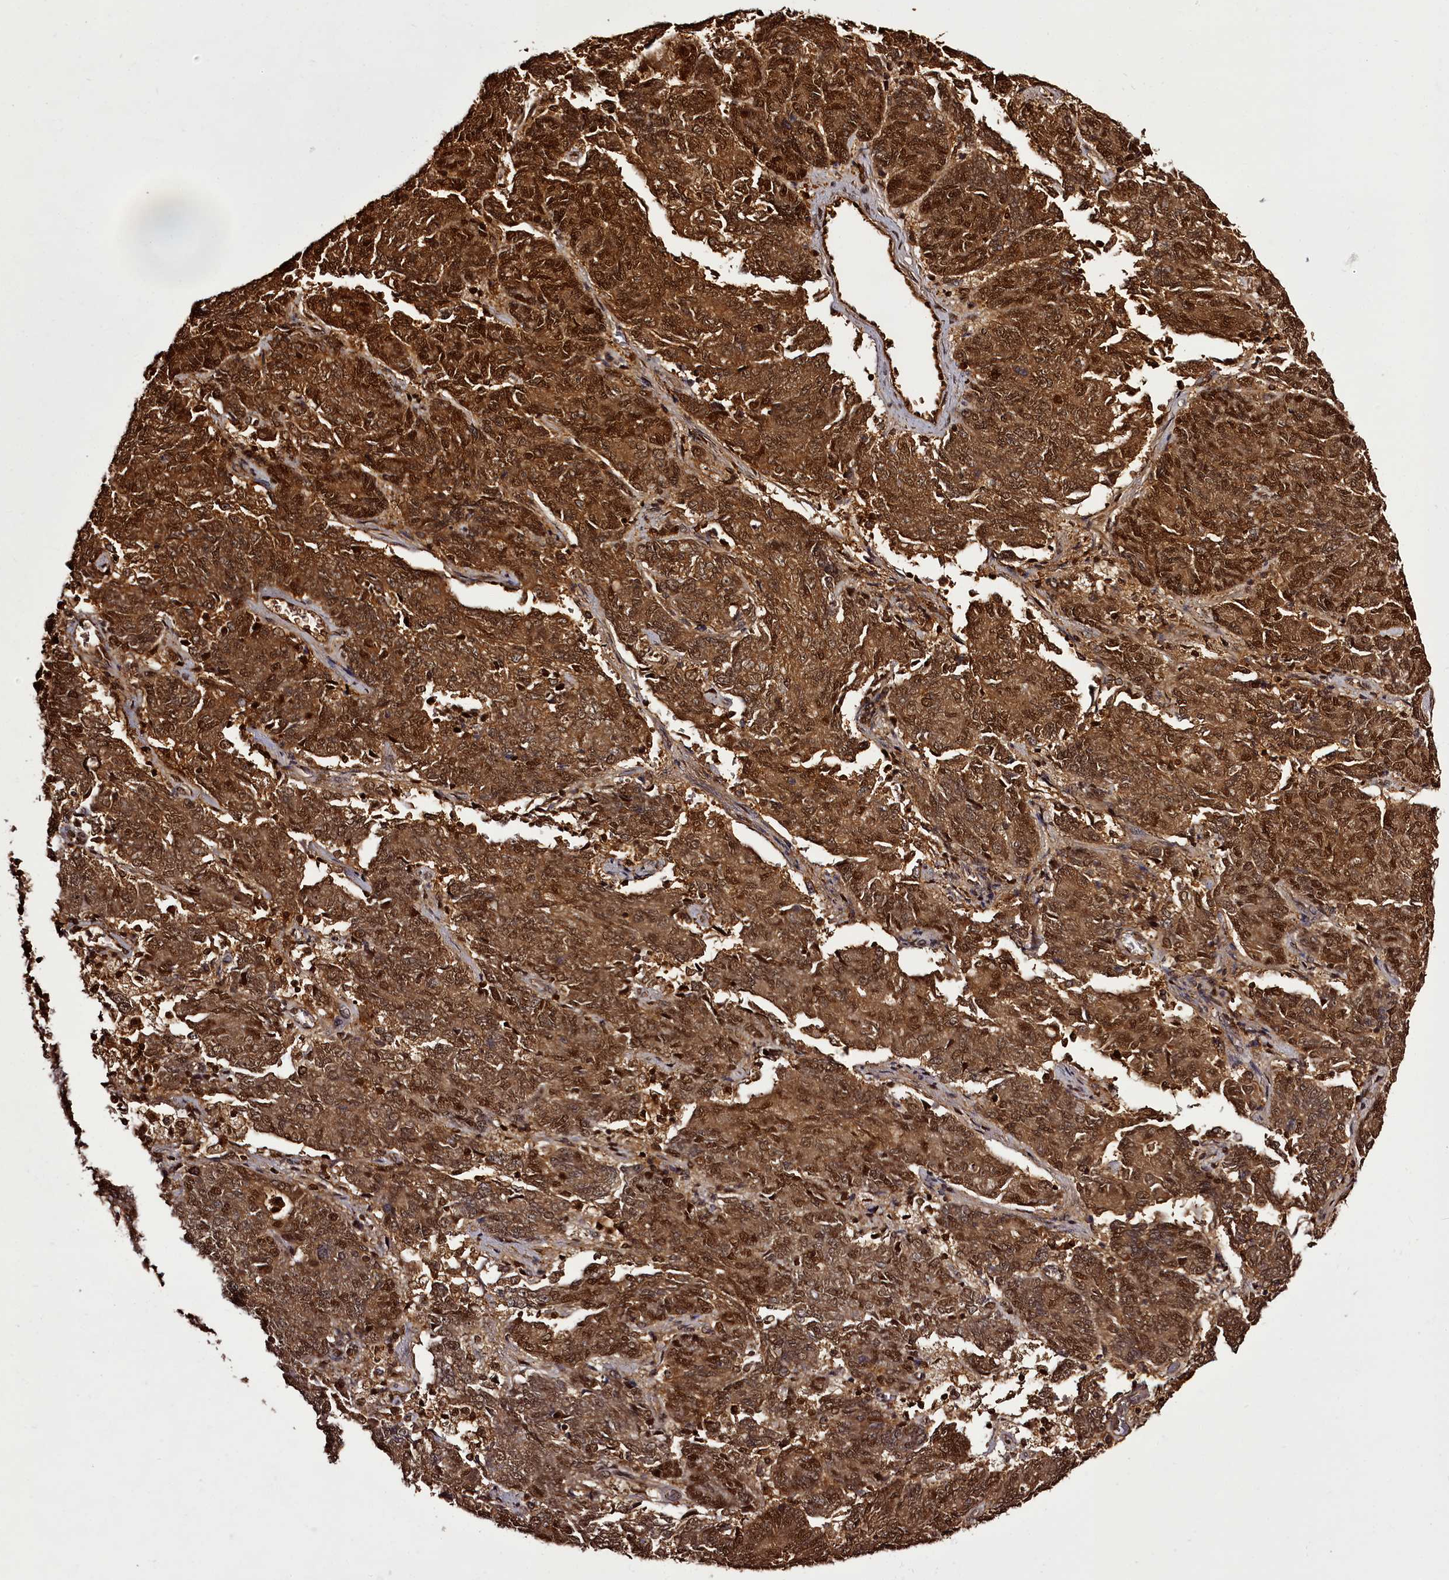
{"staining": {"intensity": "strong", "quantity": ">75%", "location": "cytoplasmic/membranous,nuclear"}, "tissue": "endometrial cancer", "cell_type": "Tumor cells", "image_type": "cancer", "snomed": [{"axis": "morphology", "description": "Adenocarcinoma, NOS"}, {"axis": "topography", "description": "Endometrium"}], "caption": "Tumor cells demonstrate strong cytoplasmic/membranous and nuclear expression in about >75% of cells in adenocarcinoma (endometrial).", "gene": "NPRL2", "patient": {"sex": "female", "age": 80}}